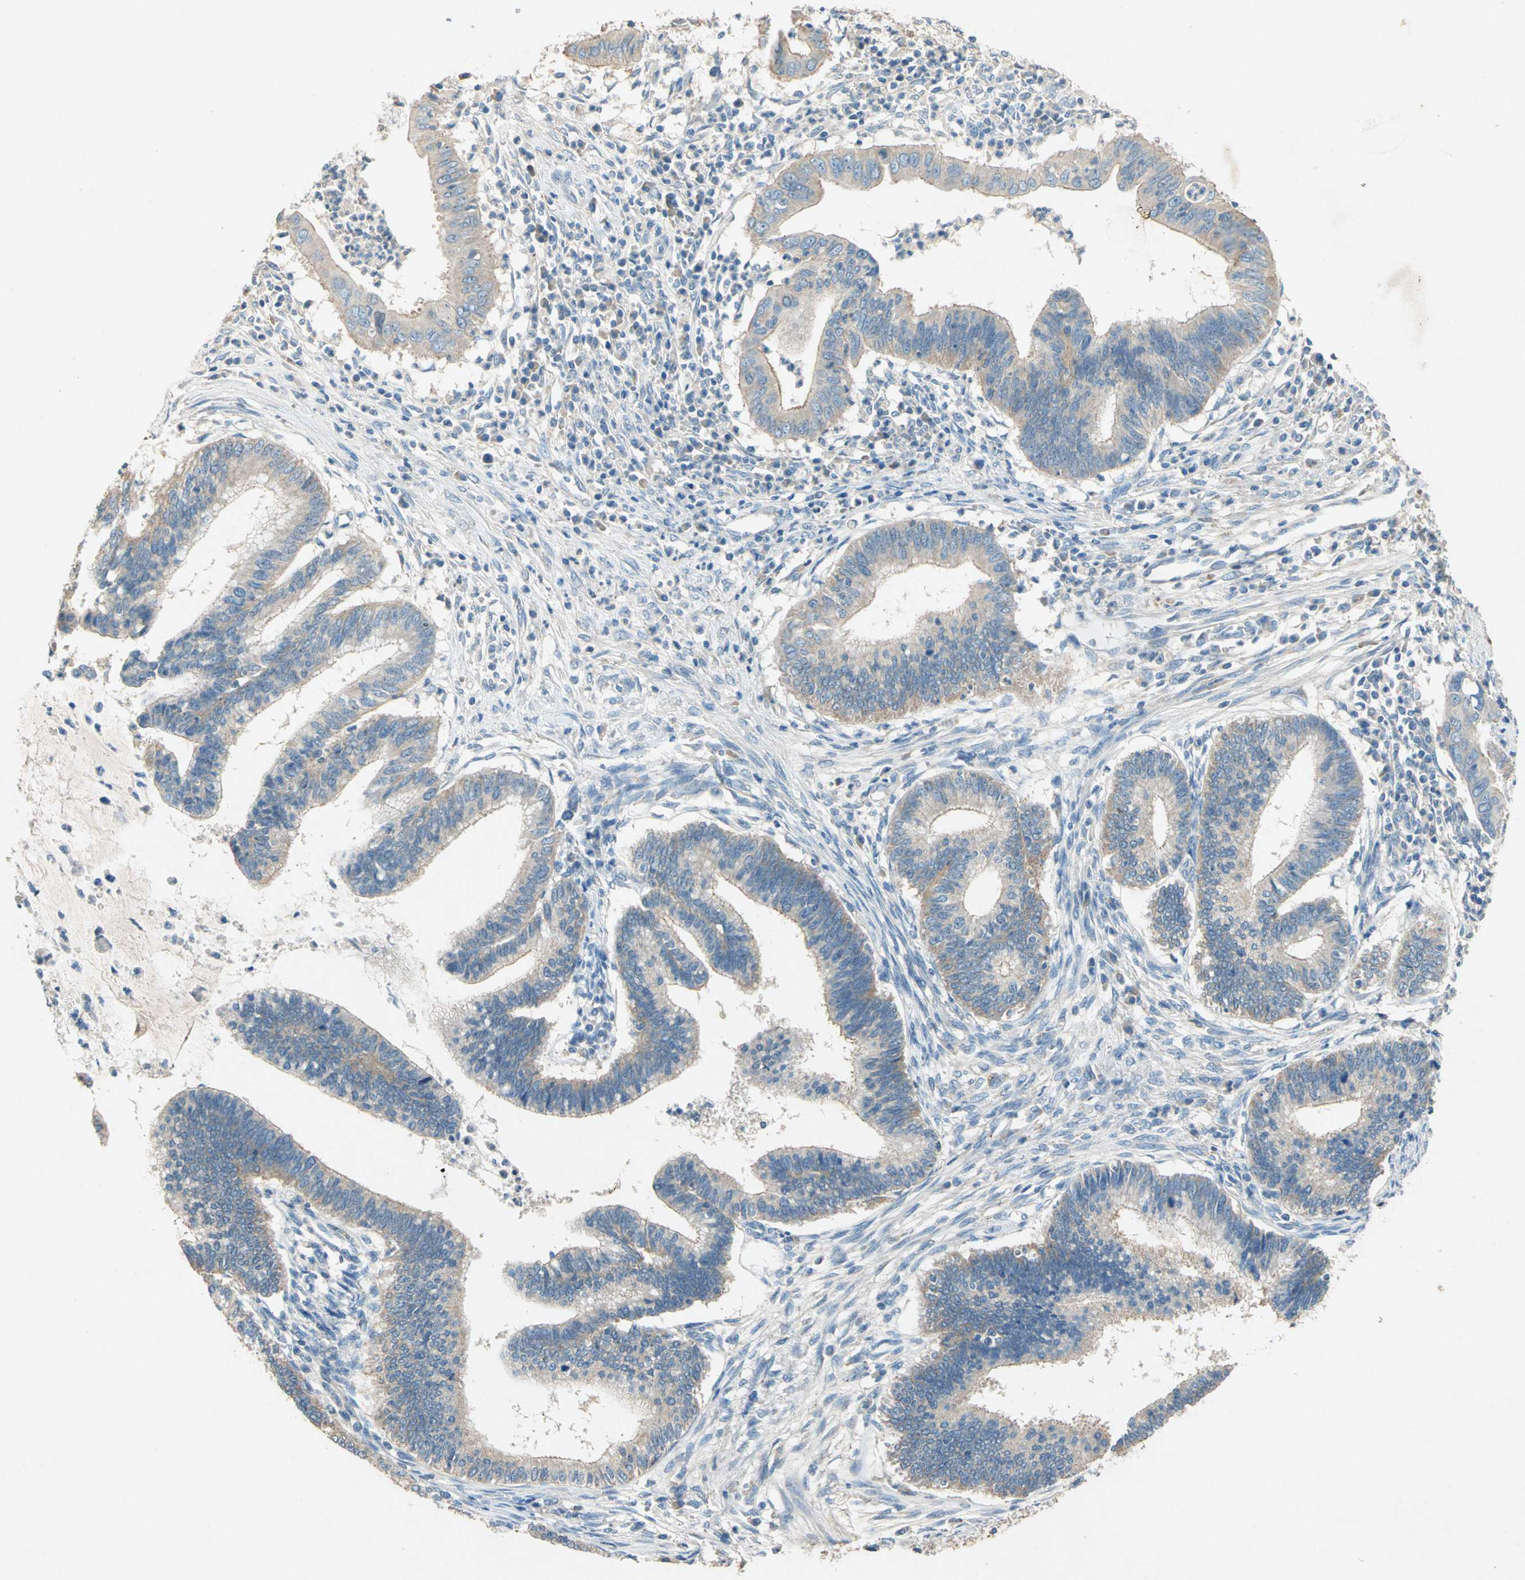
{"staining": {"intensity": "weak", "quantity": ">75%", "location": "cytoplasmic/membranous"}, "tissue": "cervical cancer", "cell_type": "Tumor cells", "image_type": "cancer", "snomed": [{"axis": "morphology", "description": "Adenocarcinoma, NOS"}, {"axis": "topography", "description": "Cervix"}], "caption": "The immunohistochemical stain highlights weak cytoplasmic/membranous expression in tumor cells of cervical cancer (adenocarcinoma) tissue. The protein is shown in brown color, while the nuclei are stained blue.", "gene": "ADAMTS5", "patient": {"sex": "female", "age": 36}}